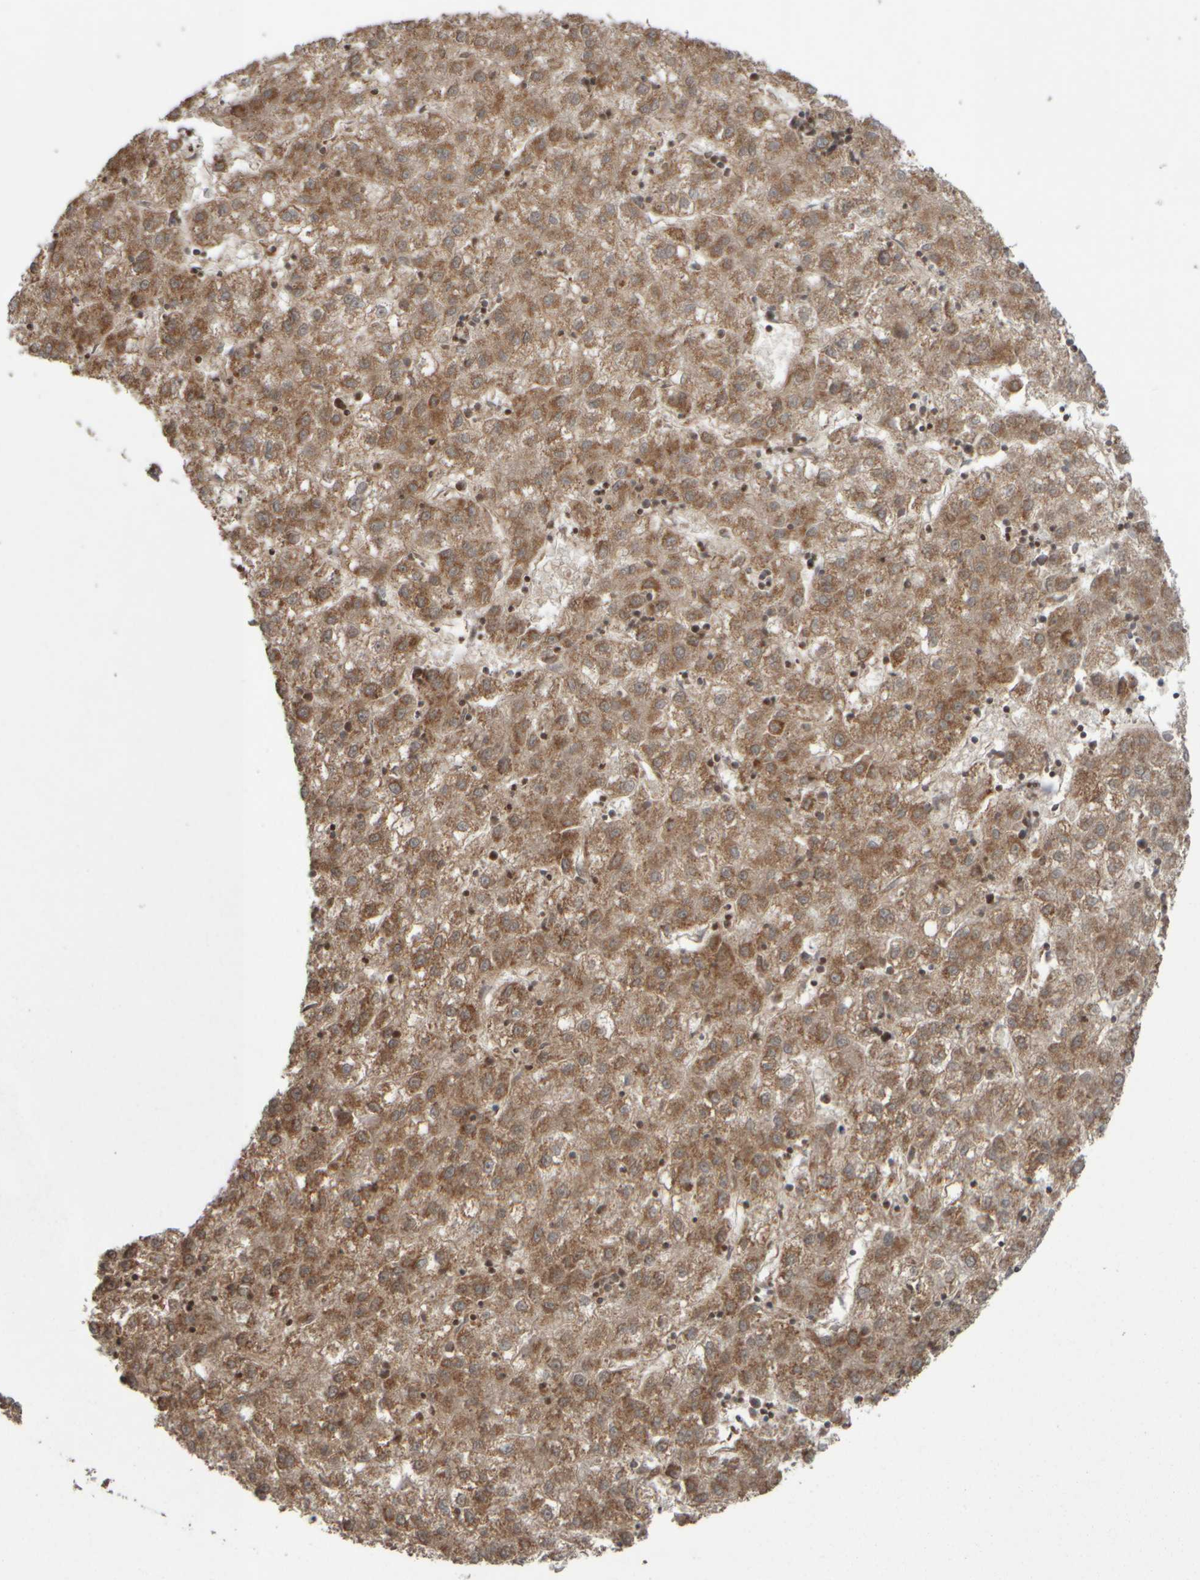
{"staining": {"intensity": "moderate", "quantity": ">75%", "location": "cytoplasmic/membranous"}, "tissue": "liver cancer", "cell_type": "Tumor cells", "image_type": "cancer", "snomed": [{"axis": "morphology", "description": "Carcinoma, Hepatocellular, NOS"}, {"axis": "topography", "description": "Liver"}], "caption": "A photomicrograph of liver cancer stained for a protein reveals moderate cytoplasmic/membranous brown staining in tumor cells.", "gene": "CWC27", "patient": {"sex": "male", "age": 72}}